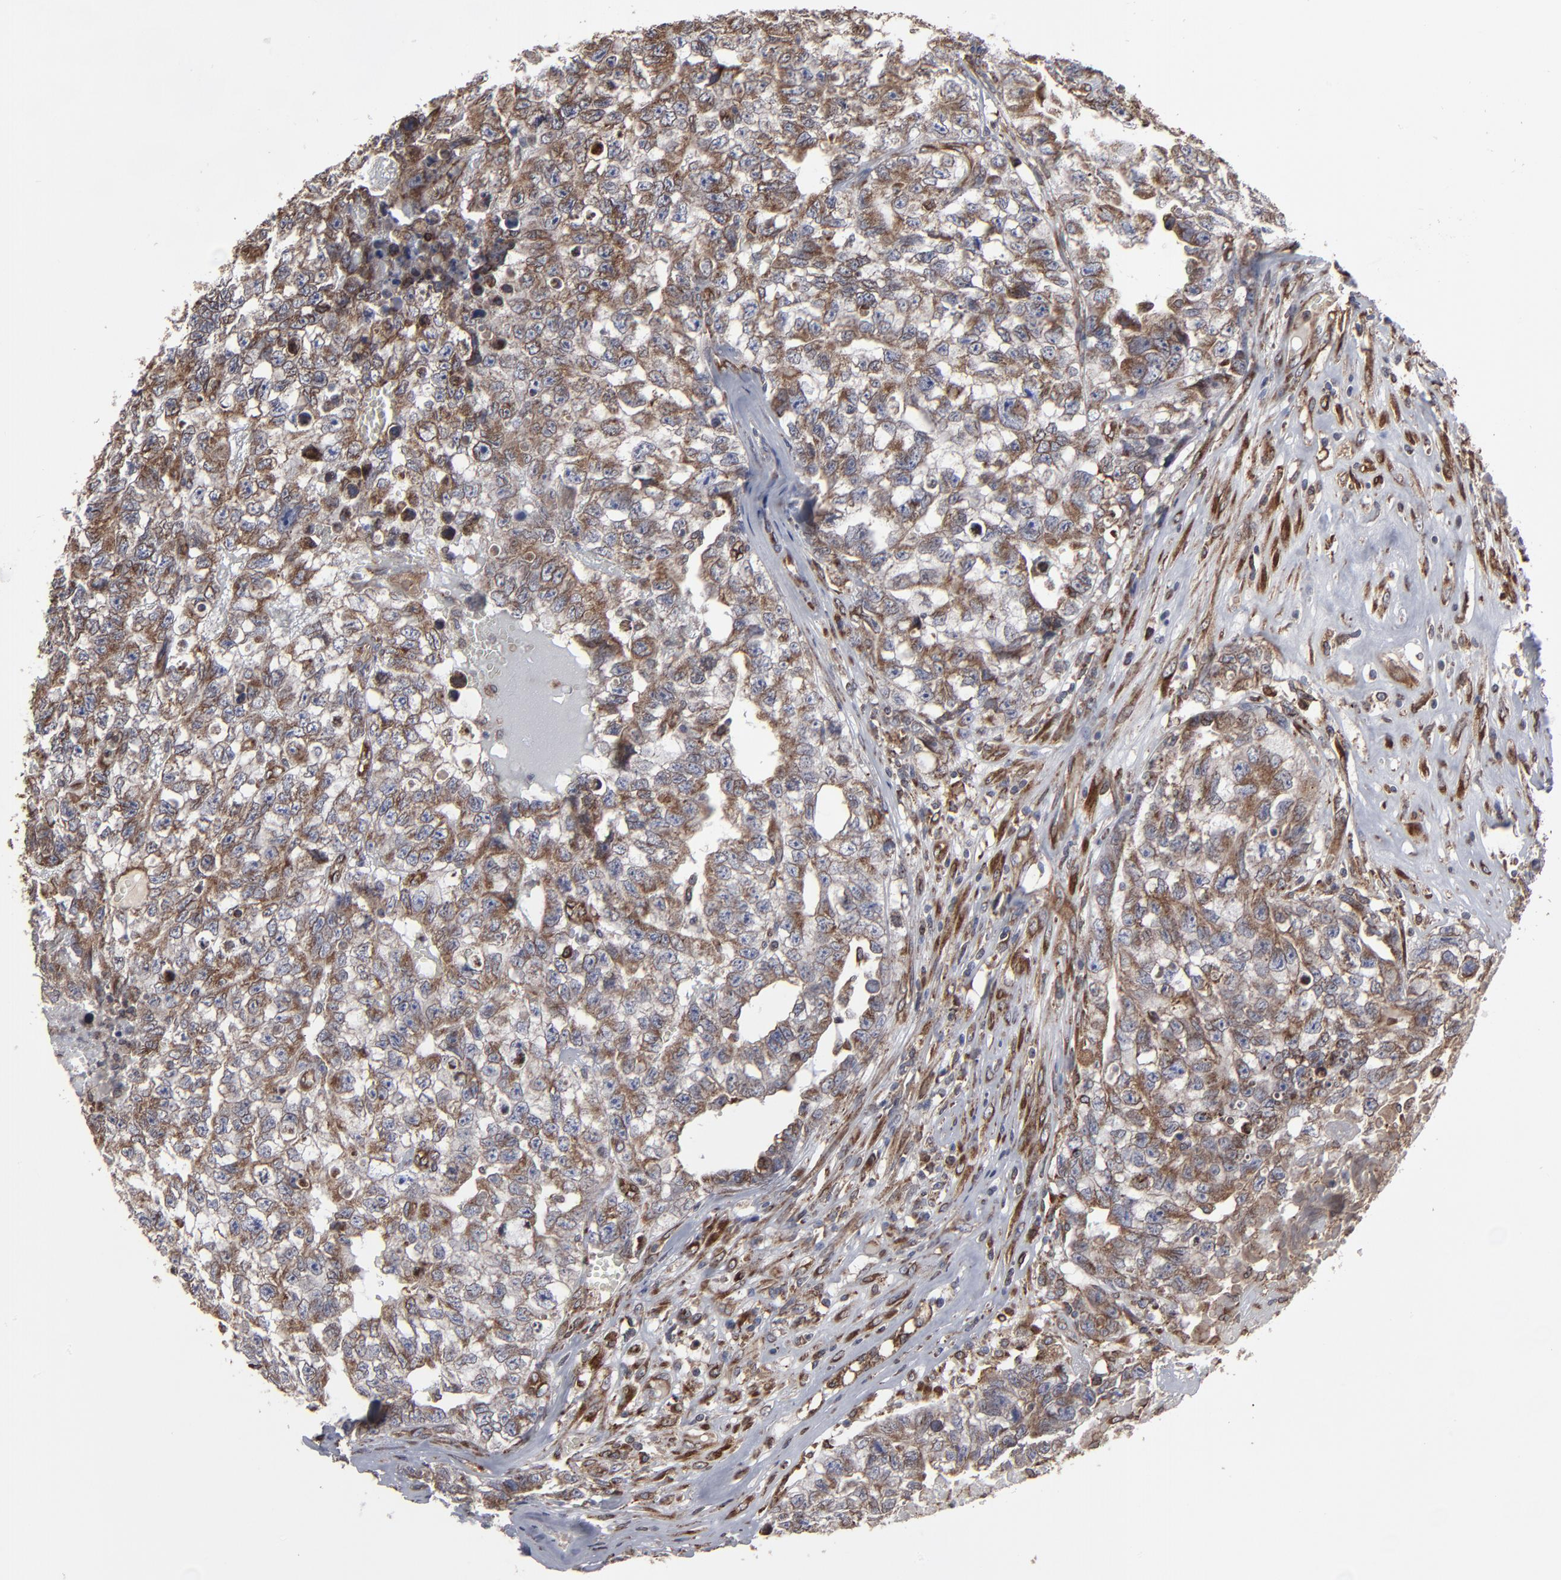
{"staining": {"intensity": "moderate", "quantity": ">75%", "location": "cytoplasmic/membranous"}, "tissue": "testis cancer", "cell_type": "Tumor cells", "image_type": "cancer", "snomed": [{"axis": "morphology", "description": "Carcinoma, Embryonal, NOS"}, {"axis": "topography", "description": "Testis"}], "caption": "IHC micrograph of human testis cancer stained for a protein (brown), which exhibits medium levels of moderate cytoplasmic/membranous expression in about >75% of tumor cells.", "gene": "CNIH1", "patient": {"sex": "male", "age": 31}}